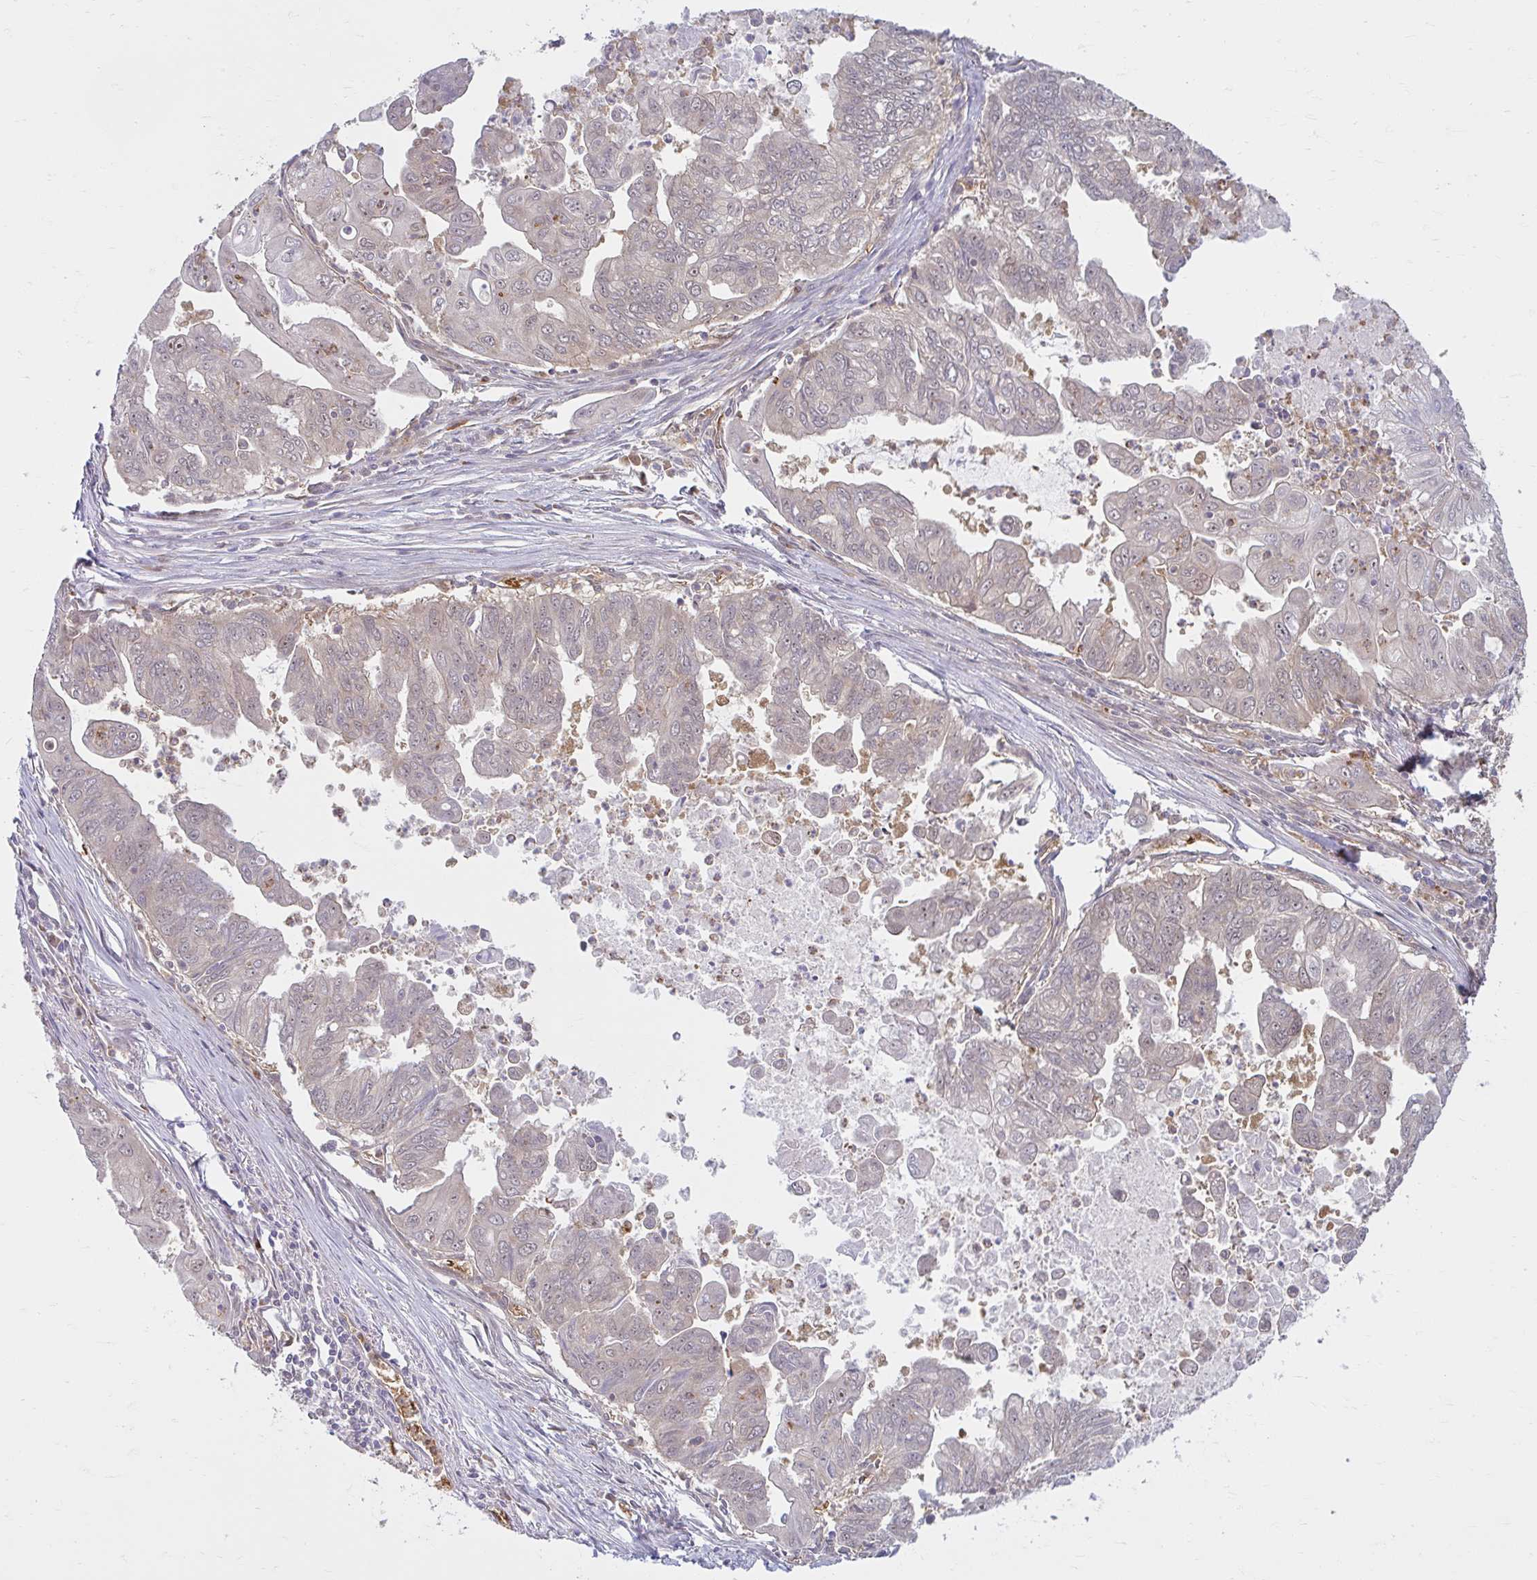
{"staining": {"intensity": "moderate", "quantity": "<25%", "location": "nuclear"}, "tissue": "stomach cancer", "cell_type": "Tumor cells", "image_type": "cancer", "snomed": [{"axis": "morphology", "description": "Adenocarcinoma, NOS"}, {"axis": "topography", "description": "Stomach, upper"}], "caption": "Adenocarcinoma (stomach) tissue demonstrates moderate nuclear staining in approximately <25% of tumor cells, visualized by immunohistochemistry. (brown staining indicates protein expression, while blue staining denotes nuclei).", "gene": "HMBS", "patient": {"sex": "male", "age": 80}}